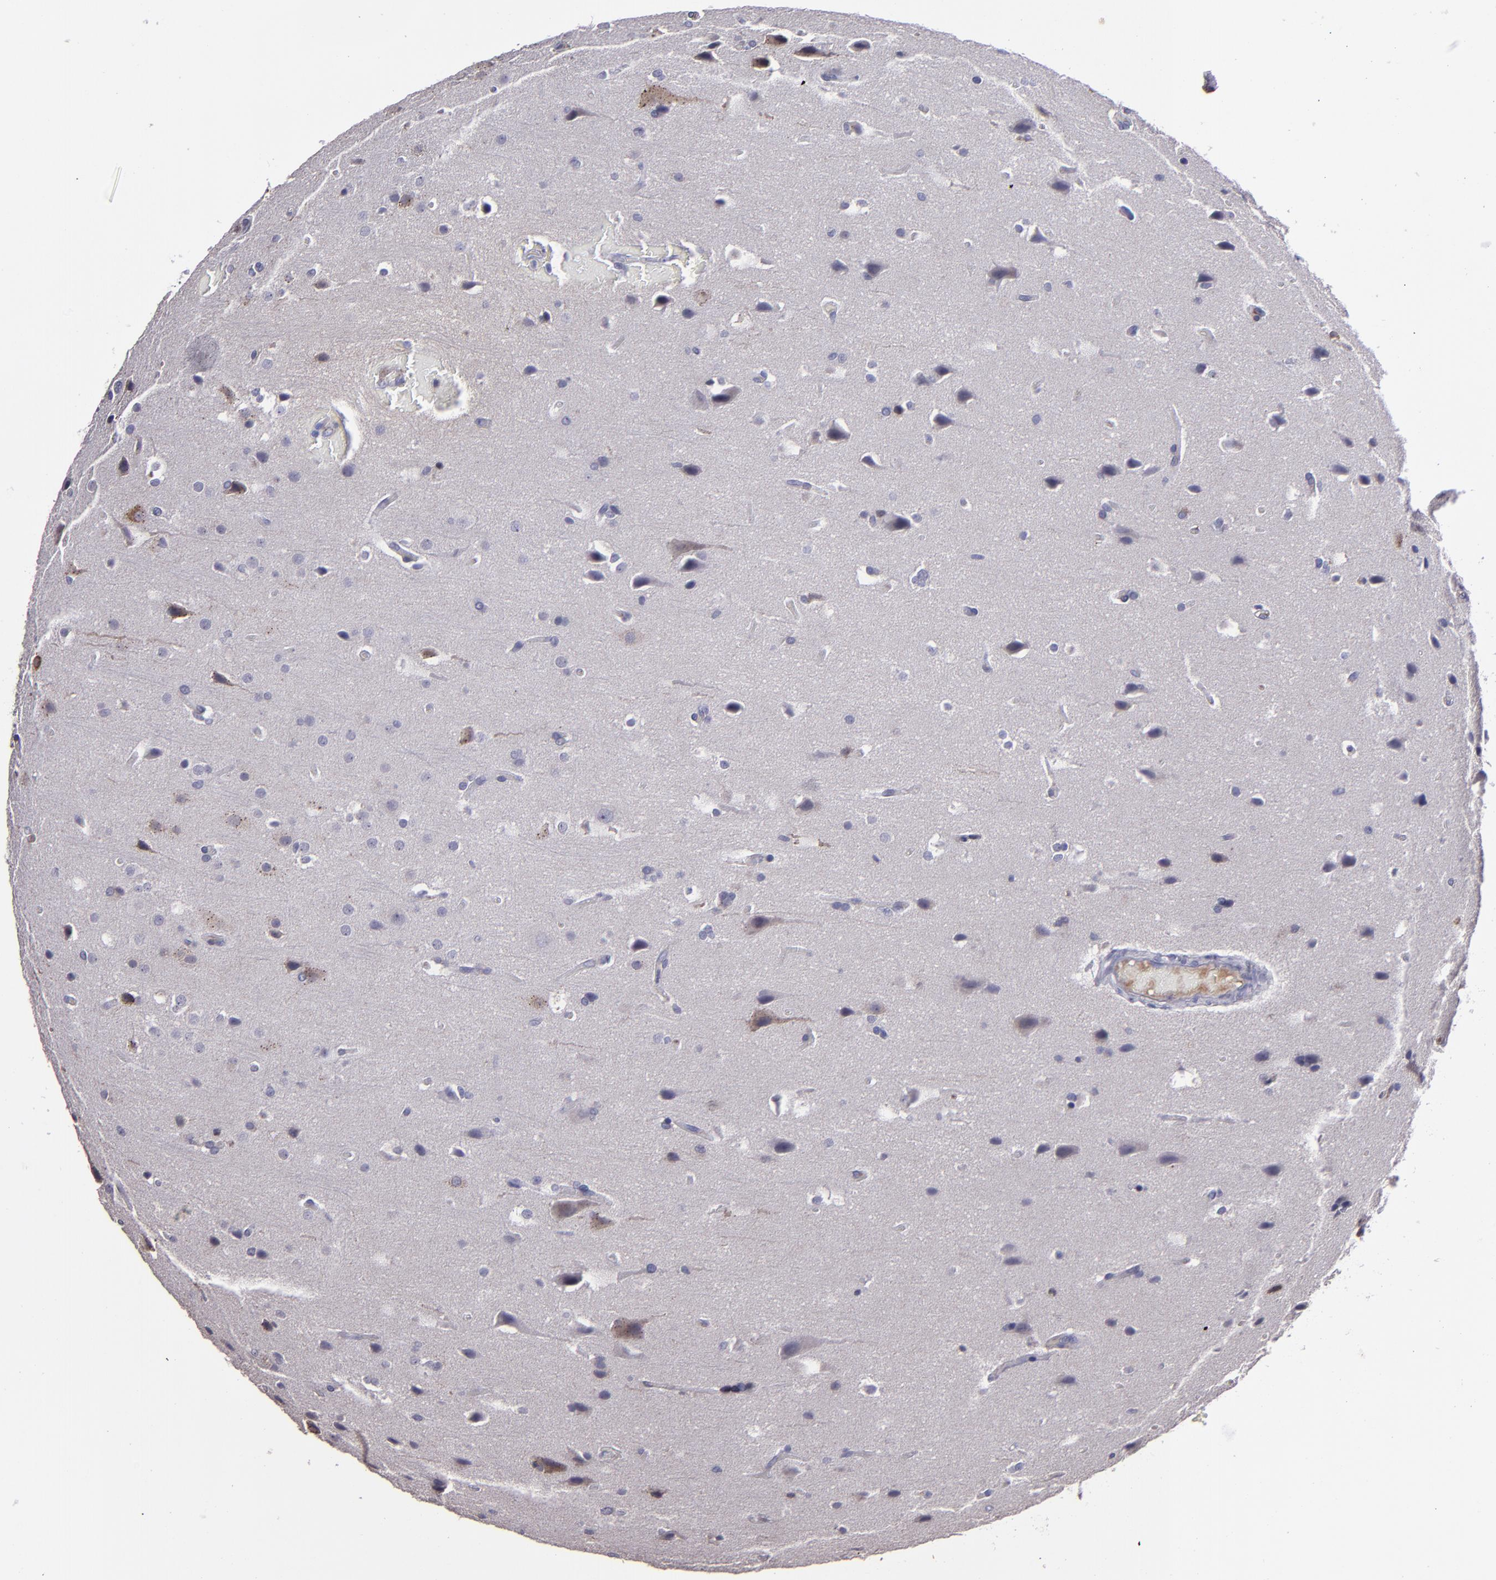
{"staining": {"intensity": "weak", "quantity": "<25%", "location": "cytoplasmic/membranous"}, "tissue": "glioma", "cell_type": "Tumor cells", "image_type": "cancer", "snomed": [{"axis": "morphology", "description": "Glioma, malignant, Low grade"}, {"axis": "topography", "description": "Cerebral cortex"}], "caption": "Tumor cells show no significant expression in malignant glioma (low-grade).", "gene": "MASP1", "patient": {"sex": "female", "age": 47}}